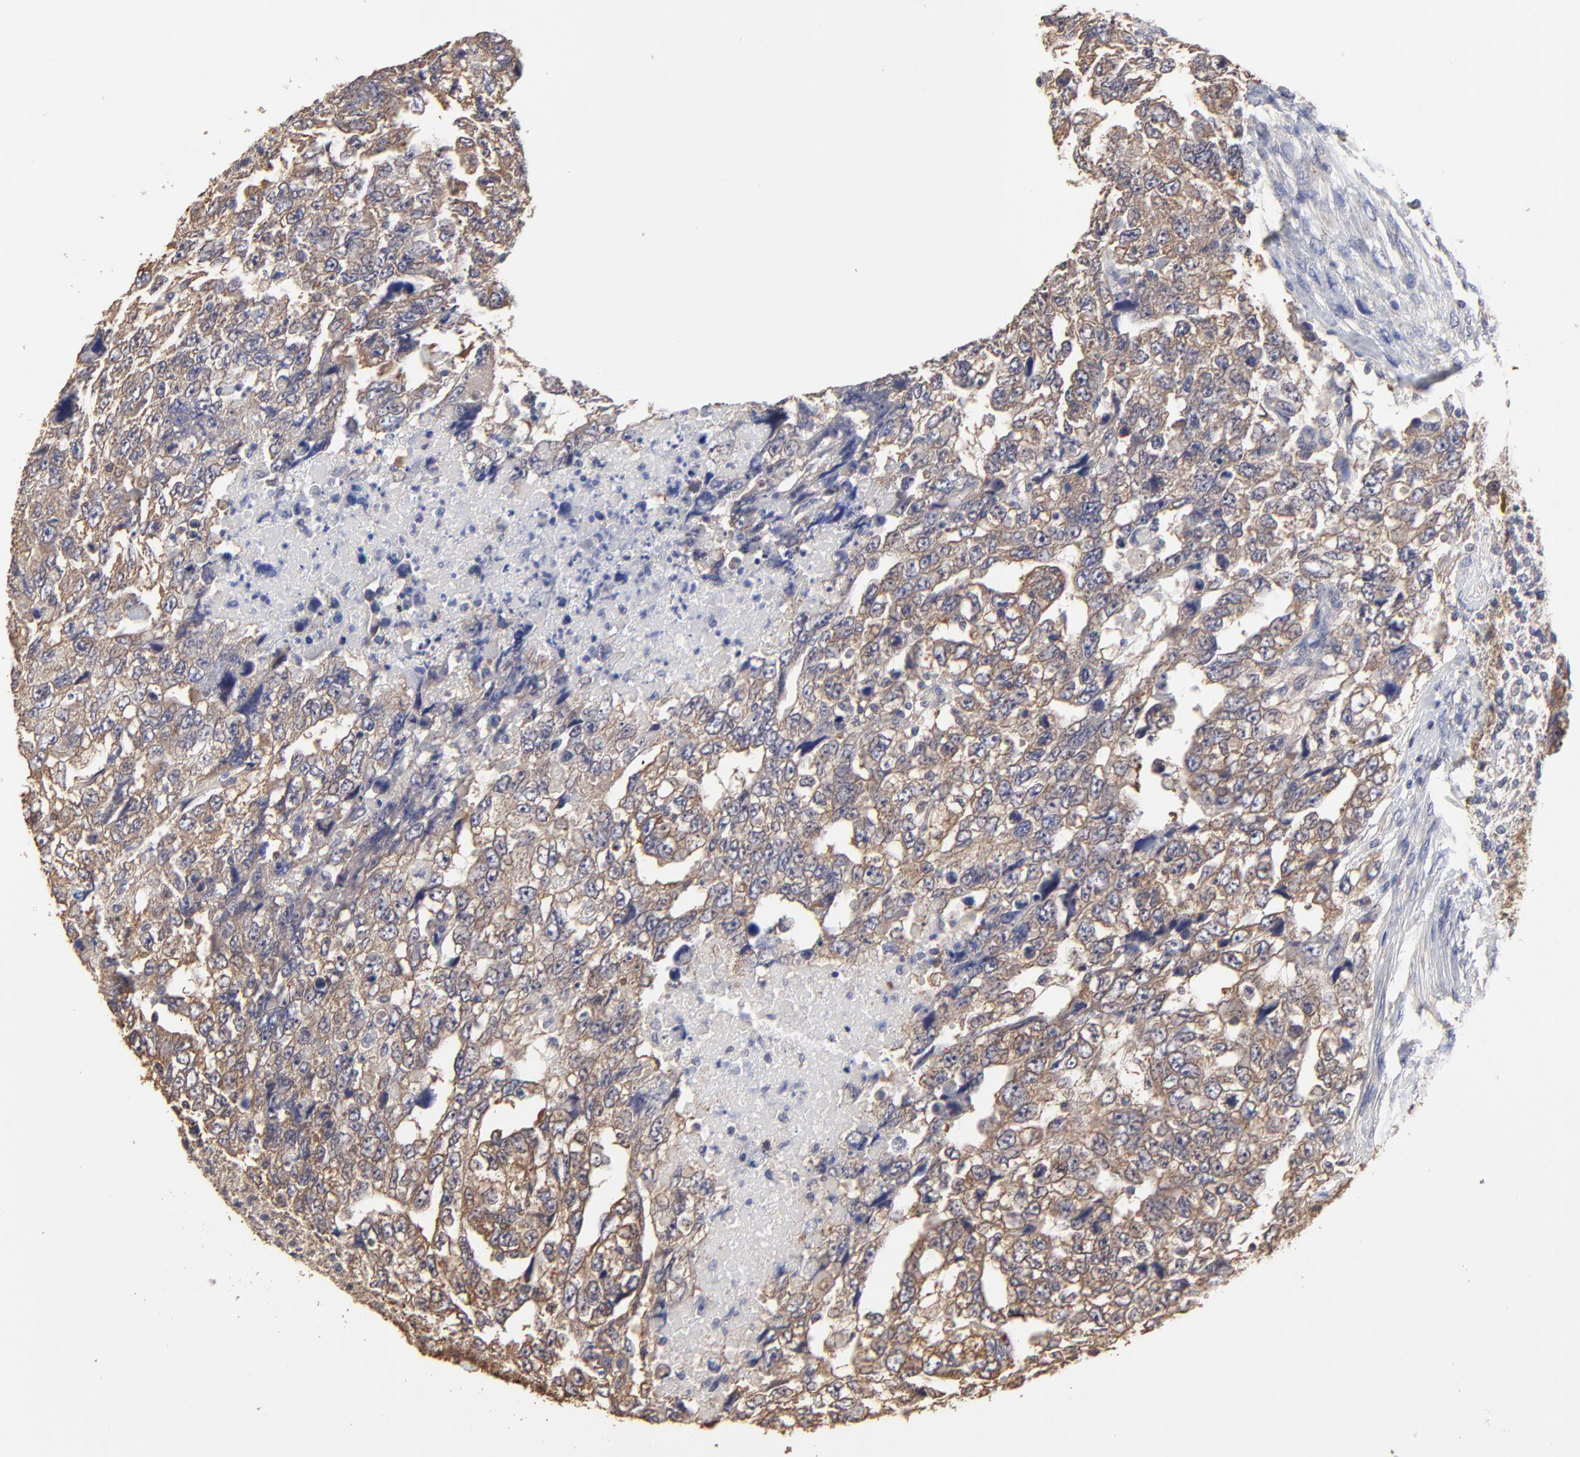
{"staining": {"intensity": "moderate", "quantity": "25%-75%", "location": "cytoplasmic/membranous"}, "tissue": "testis cancer", "cell_type": "Tumor cells", "image_type": "cancer", "snomed": [{"axis": "morphology", "description": "Carcinoma, Embryonal, NOS"}, {"axis": "topography", "description": "Testis"}], "caption": "Moderate cytoplasmic/membranous expression for a protein is identified in about 25%-75% of tumor cells of testis cancer using immunohistochemistry (IHC).", "gene": "CCT2", "patient": {"sex": "male", "age": 36}}